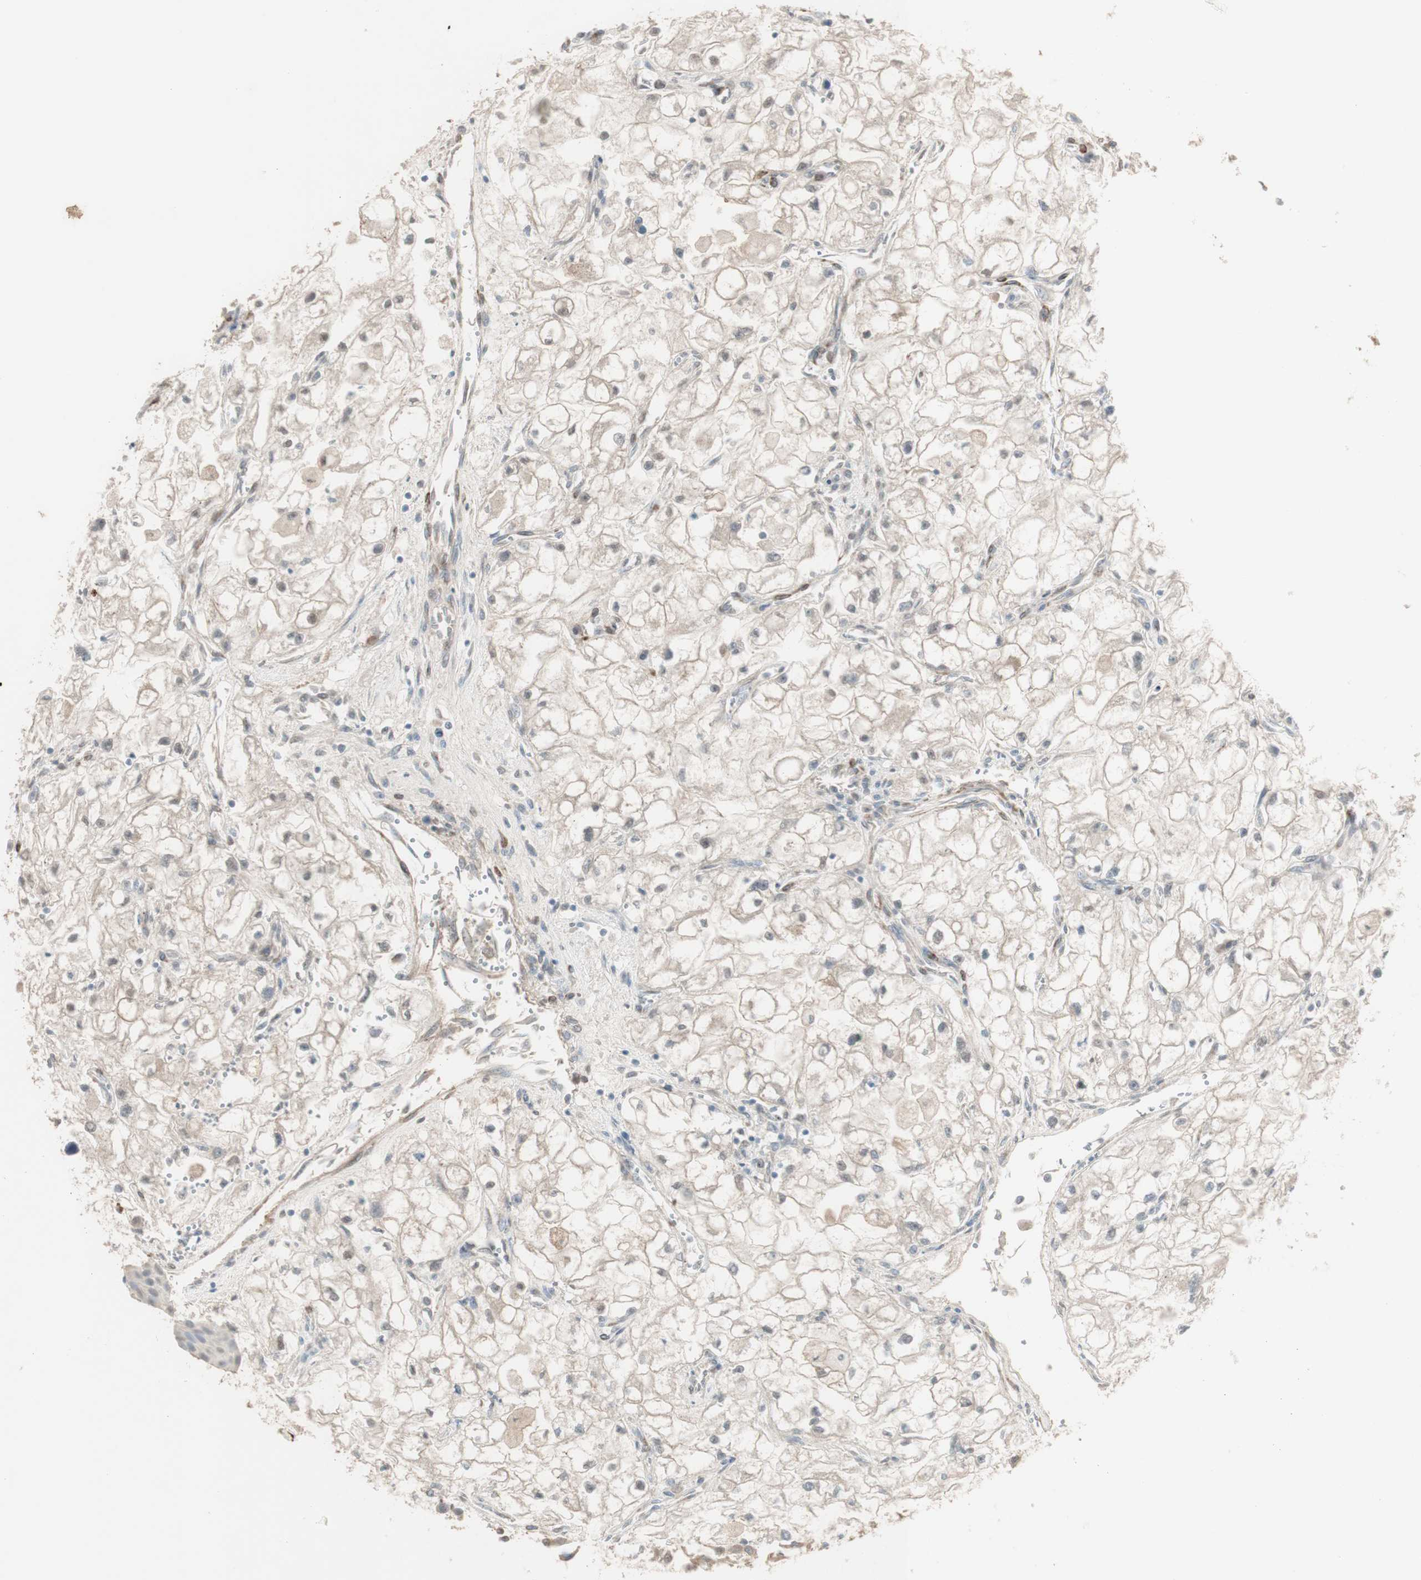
{"staining": {"intensity": "weak", "quantity": ">75%", "location": "cytoplasmic/membranous"}, "tissue": "renal cancer", "cell_type": "Tumor cells", "image_type": "cancer", "snomed": [{"axis": "morphology", "description": "Adenocarcinoma, NOS"}, {"axis": "topography", "description": "Kidney"}], "caption": "DAB (3,3'-diaminobenzidine) immunohistochemical staining of adenocarcinoma (renal) shows weak cytoplasmic/membranous protein positivity in about >75% of tumor cells. Immunohistochemistry stains the protein in brown and the nuclei are stained blue.", "gene": "MUC3A", "patient": {"sex": "female", "age": 70}}